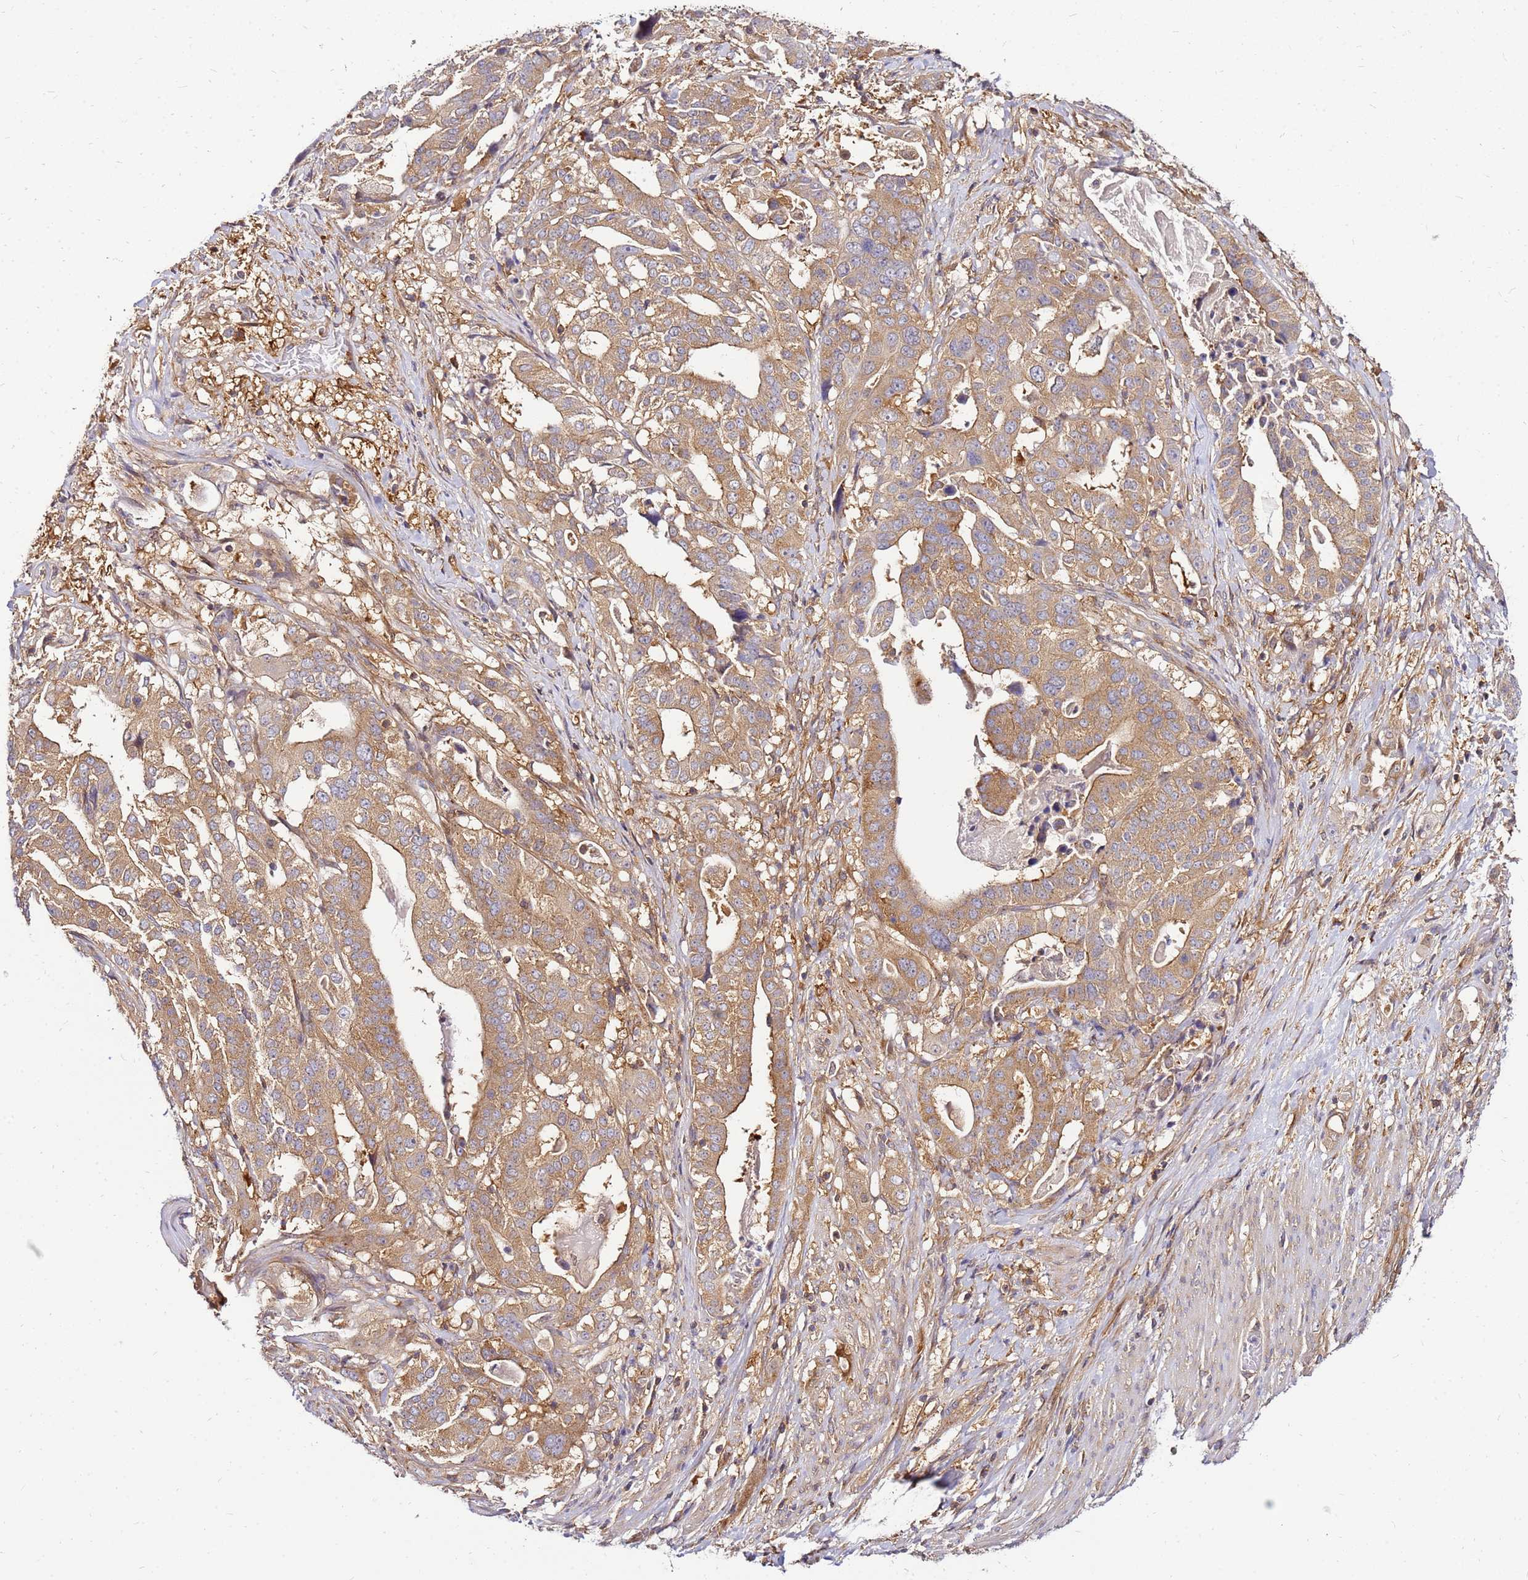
{"staining": {"intensity": "moderate", "quantity": ">75%", "location": "cytoplasmic/membranous"}, "tissue": "stomach cancer", "cell_type": "Tumor cells", "image_type": "cancer", "snomed": [{"axis": "morphology", "description": "Adenocarcinoma, NOS"}, {"axis": "topography", "description": "Stomach"}], "caption": "Protein expression analysis of adenocarcinoma (stomach) displays moderate cytoplasmic/membranous positivity in approximately >75% of tumor cells.", "gene": "PIH1D1", "patient": {"sex": "male", "age": 48}}